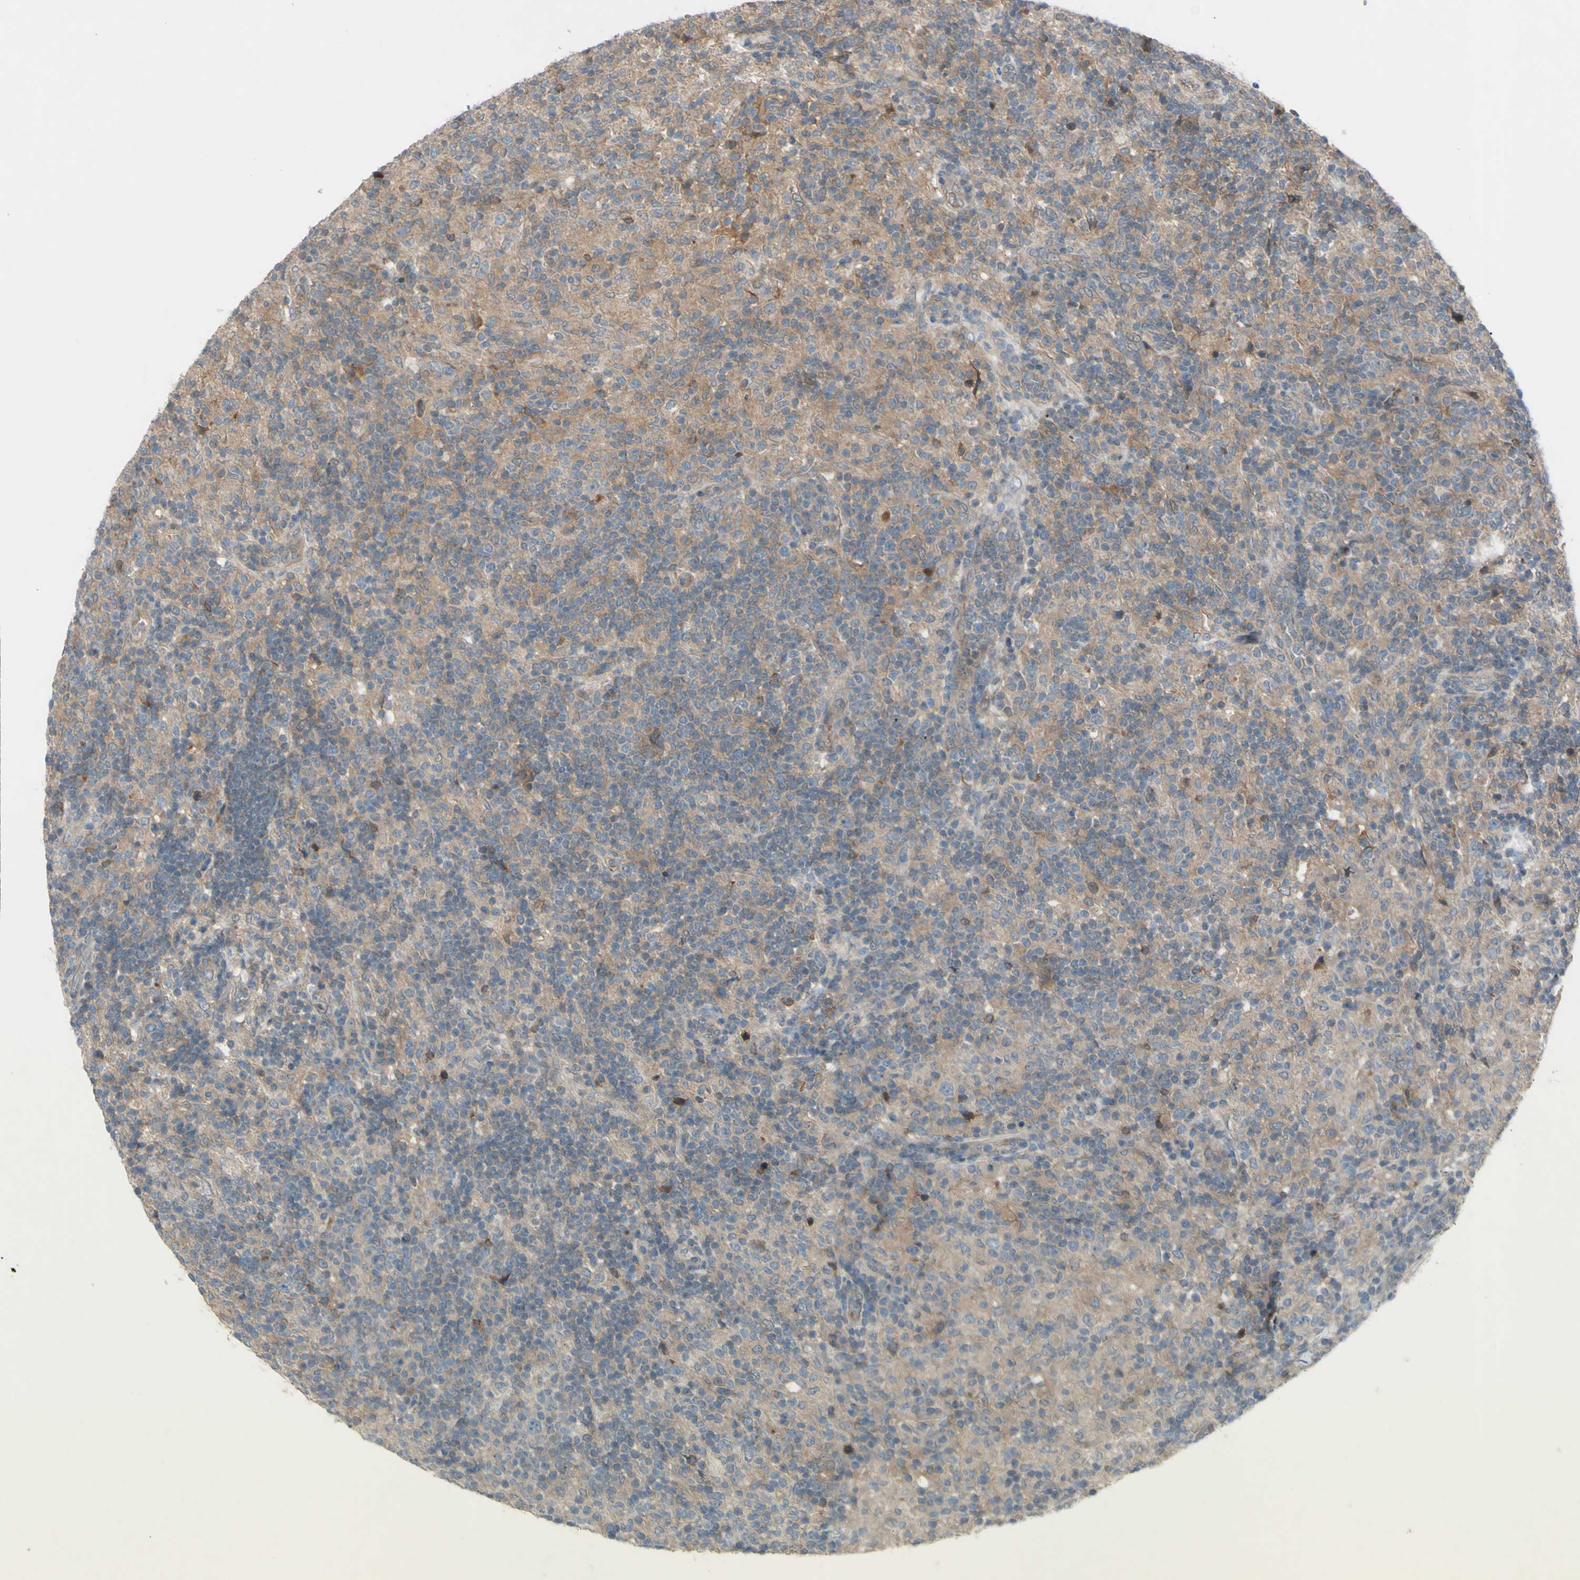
{"staining": {"intensity": "weak", "quantity": ">75%", "location": "cytoplasmic/membranous"}, "tissue": "lymphoma", "cell_type": "Tumor cells", "image_type": "cancer", "snomed": [{"axis": "morphology", "description": "Hodgkin's disease, NOS"}, {"axis": "topography", "description": "Lymph node"}], "caption": "There is low levels of weak cytoplasmic/membranous positivity in tumor cells of lymphoma, as demonstrated by immunohistochemical staining (brown color).", "gene": "AFP", "patient": {"sex": "male", "age": 70}}